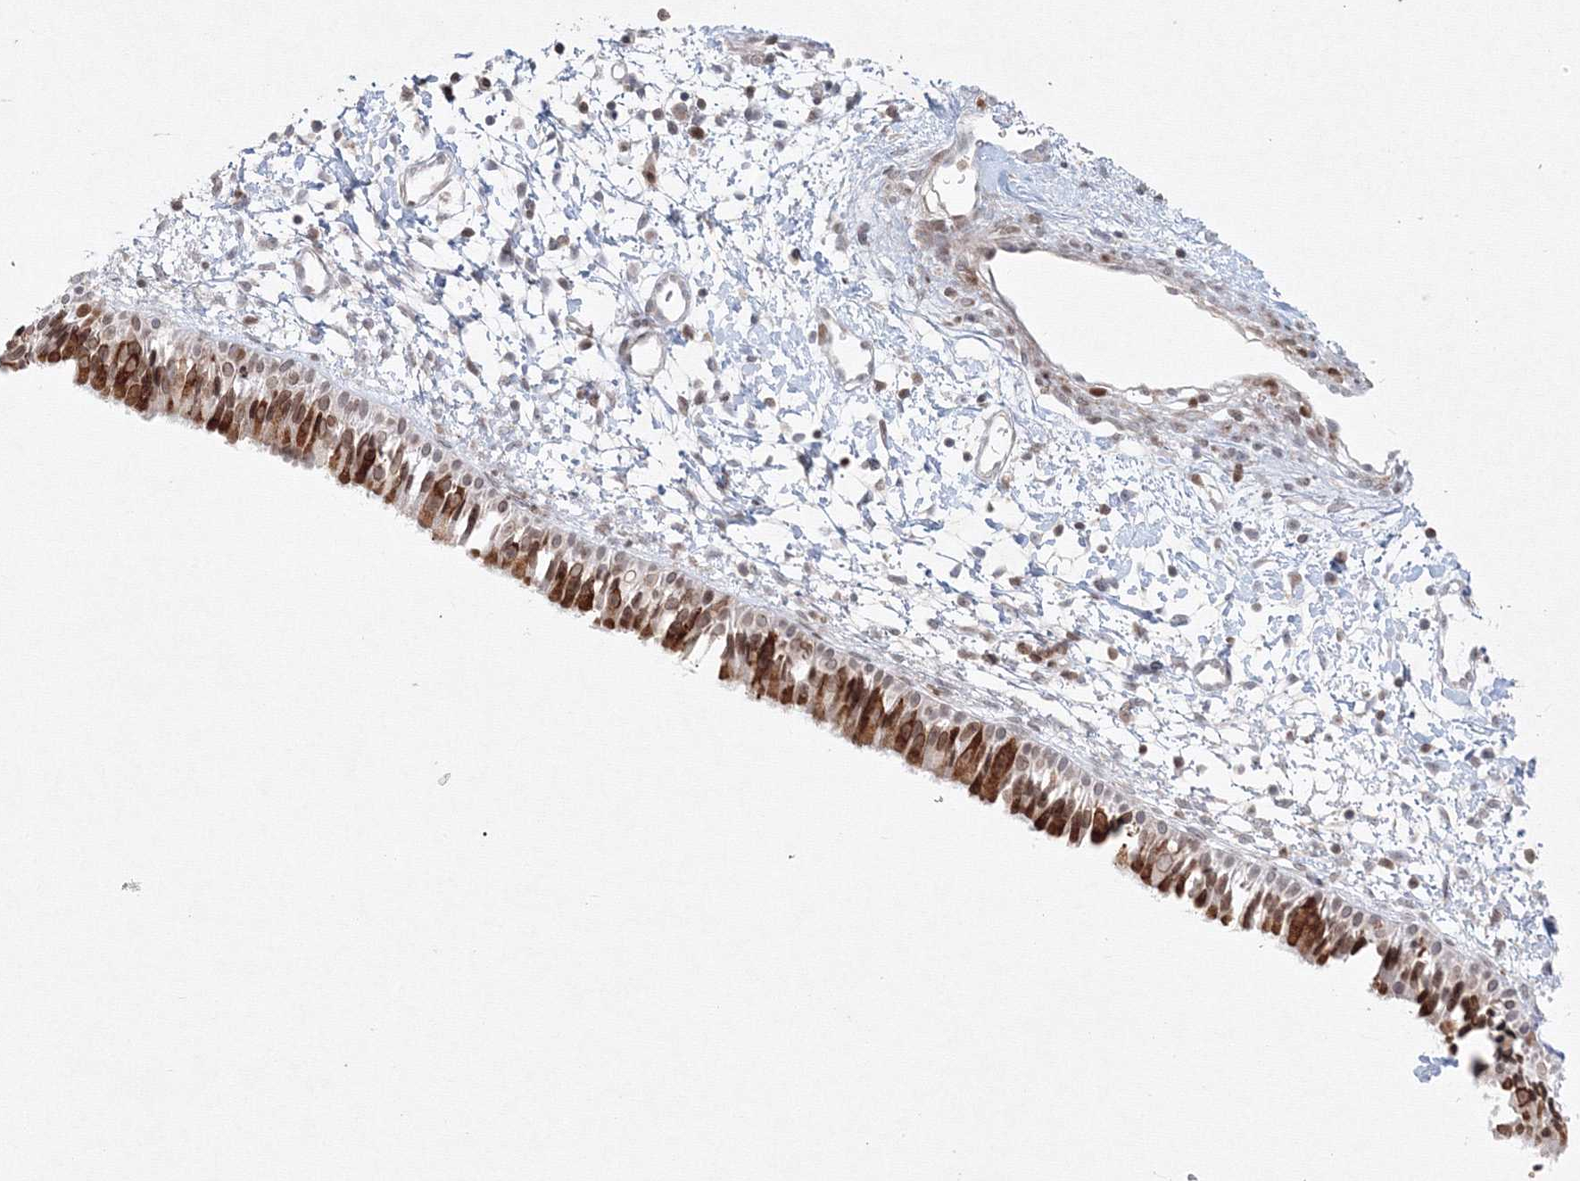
{"staining": {"intensity": "strong", "quantity": "25%-75%", "location": "cytoplasmic/membranous"}, "tissue": "nasopharynx", "cell_type": "Respiratory epithelial cells", "image_type": "normal", "snomed": [{"axis": "morphology", "description": "Normal tissue, NOS"}, {"axis": "topography", "description": "Nasopharynx"}], "caption": "An image showing strong cytoplasmic/membranous expression in about 25%-75% of respiratory epithelial cells in unremarkable nasopharynx, as visualized by brown immunohistochemical staining.", "gene": "KIF4A", "patient": {"sex": "male", "age": 22}}